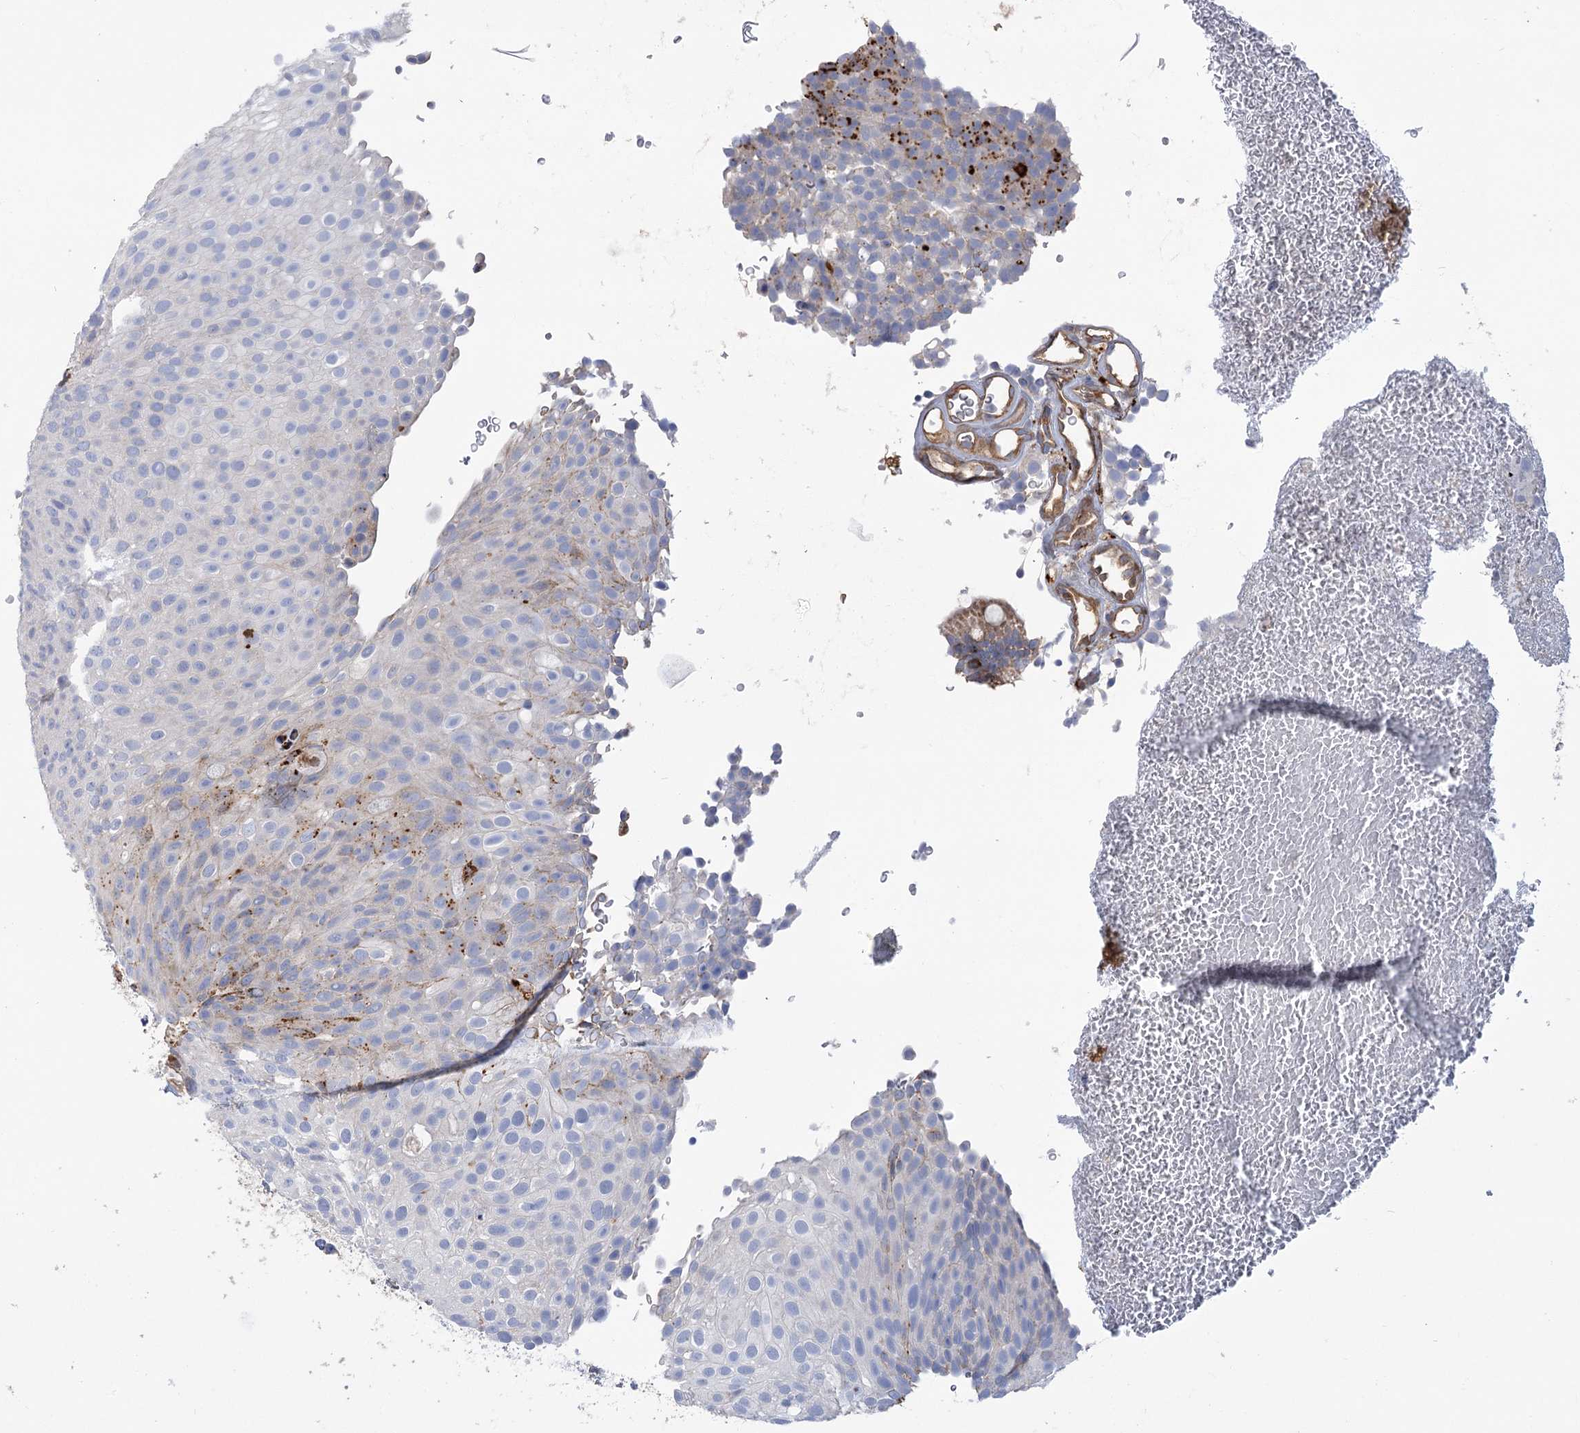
{"staining": {"intensity": "negative", "quantity": "none", "location": "none"}, "tissue": "urothelial cancer", "cell_type": "Tumor cells", "image_type": "cancer", "snomed": [{"axis": "morphology", "description": "Urothelial carcinoma, Low grade"}, {"axis": "topography", "description": "Urinary bladder"}], "caption": "This is an IHC histopathology image of human urothelial carcinoma (low-grade). There is no expression in tumor cells.", "gene": "GUSB", "patient": {"sex": "male", "age": 78}}